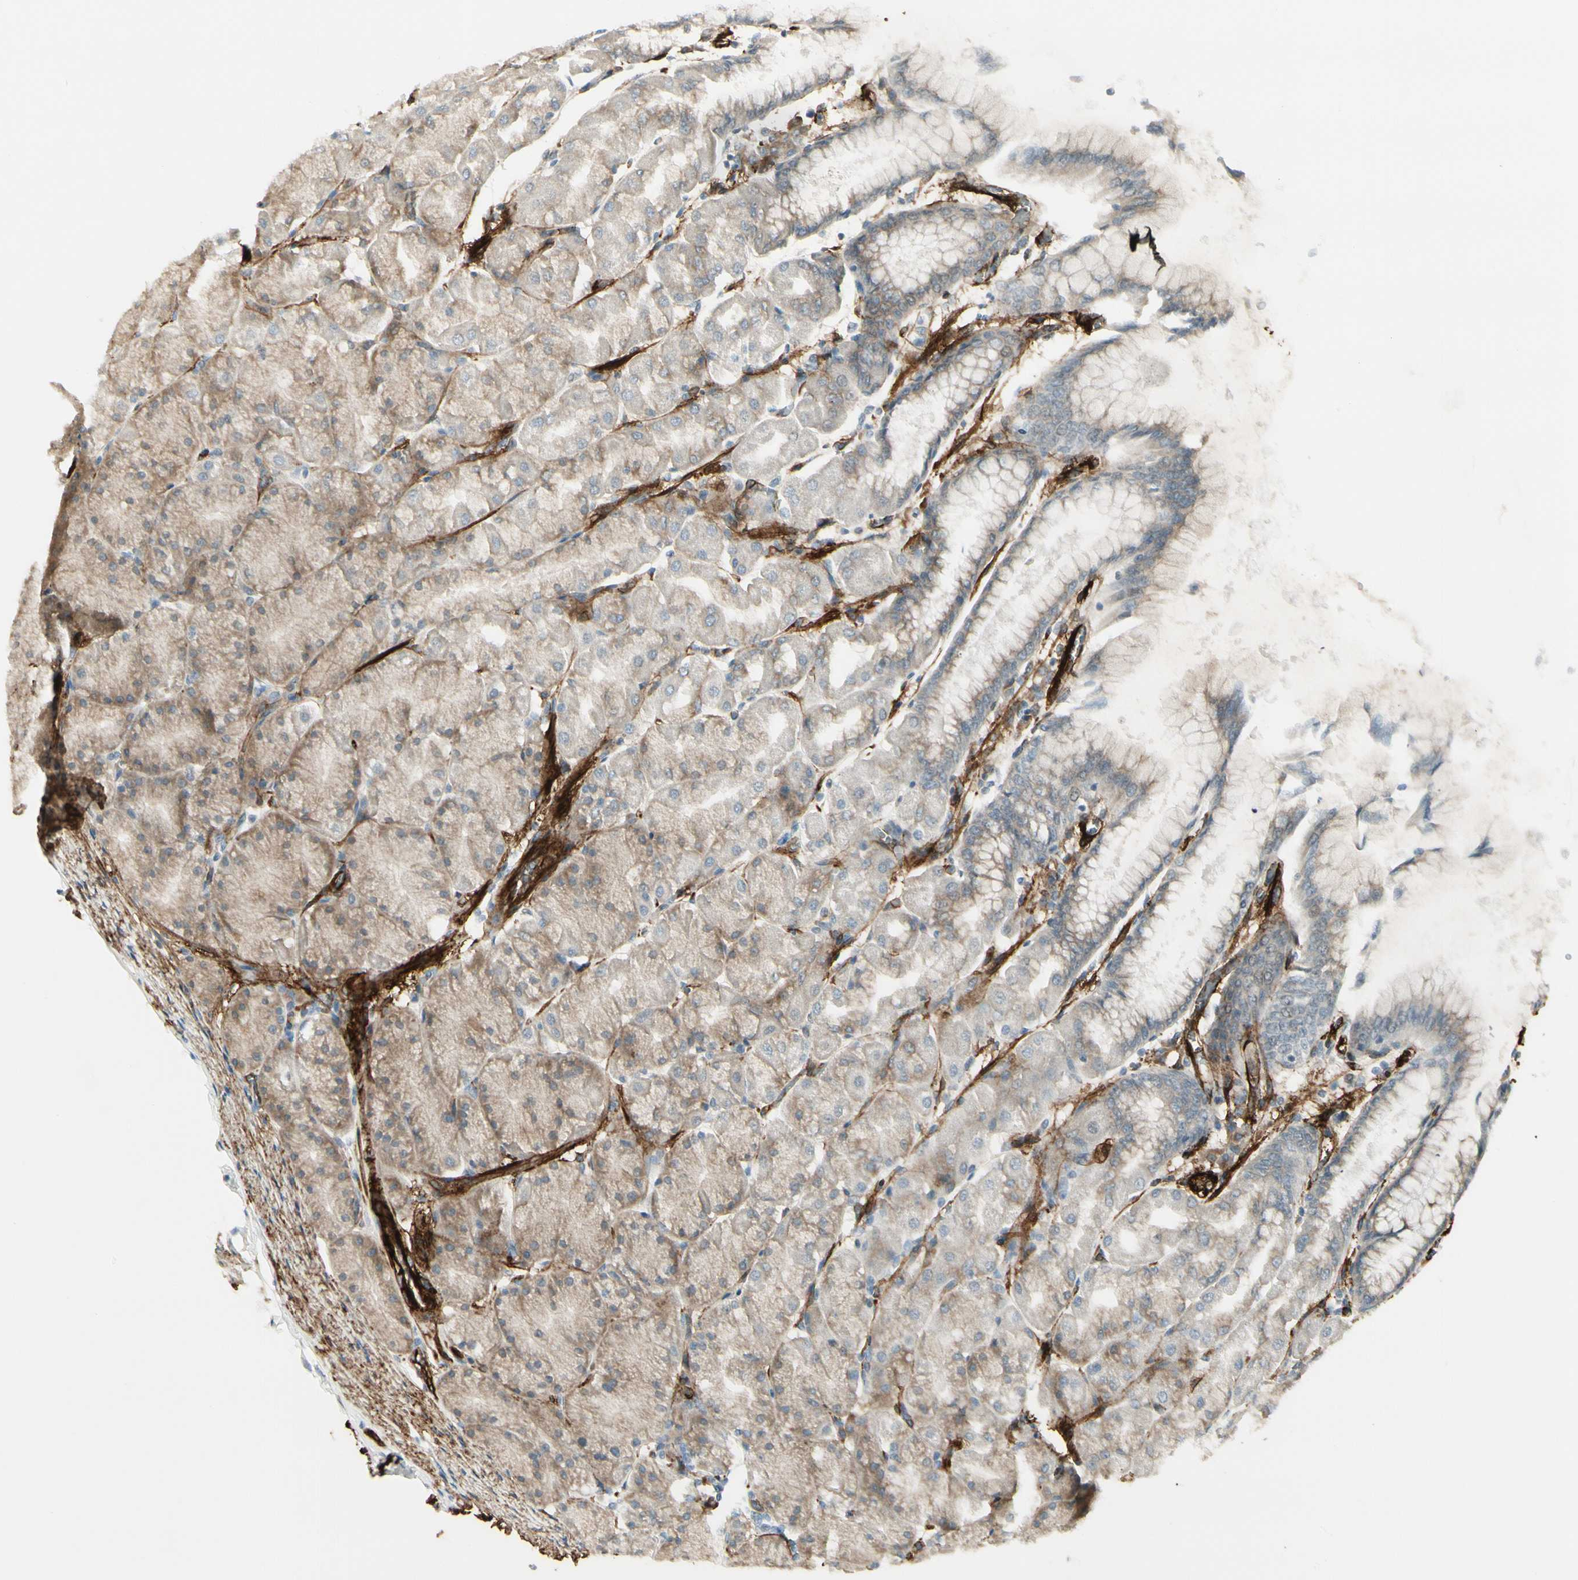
{"staining": {"intensity": "weak", "quantity": "25%-75%", "location": "cytoplasmic/membranous"}, "tissue": "stomach", "cell_type": "Glandular cells", "image_type": "normal", "snomed": [{"axis": "morphology", "description": "Normal tissue, NOS"}, {"axis": "topography", "description": "Stomach, upper"}], "caption": "Weak cytoplasmic/membranous protein expression is identified in about 25%-75% of glandular cells in stomach. (DAB IHC, brown staining for protein, blue staining for nuclei).", "gene": "MCAM", "patient": {"sex": "female", "age": 56}}